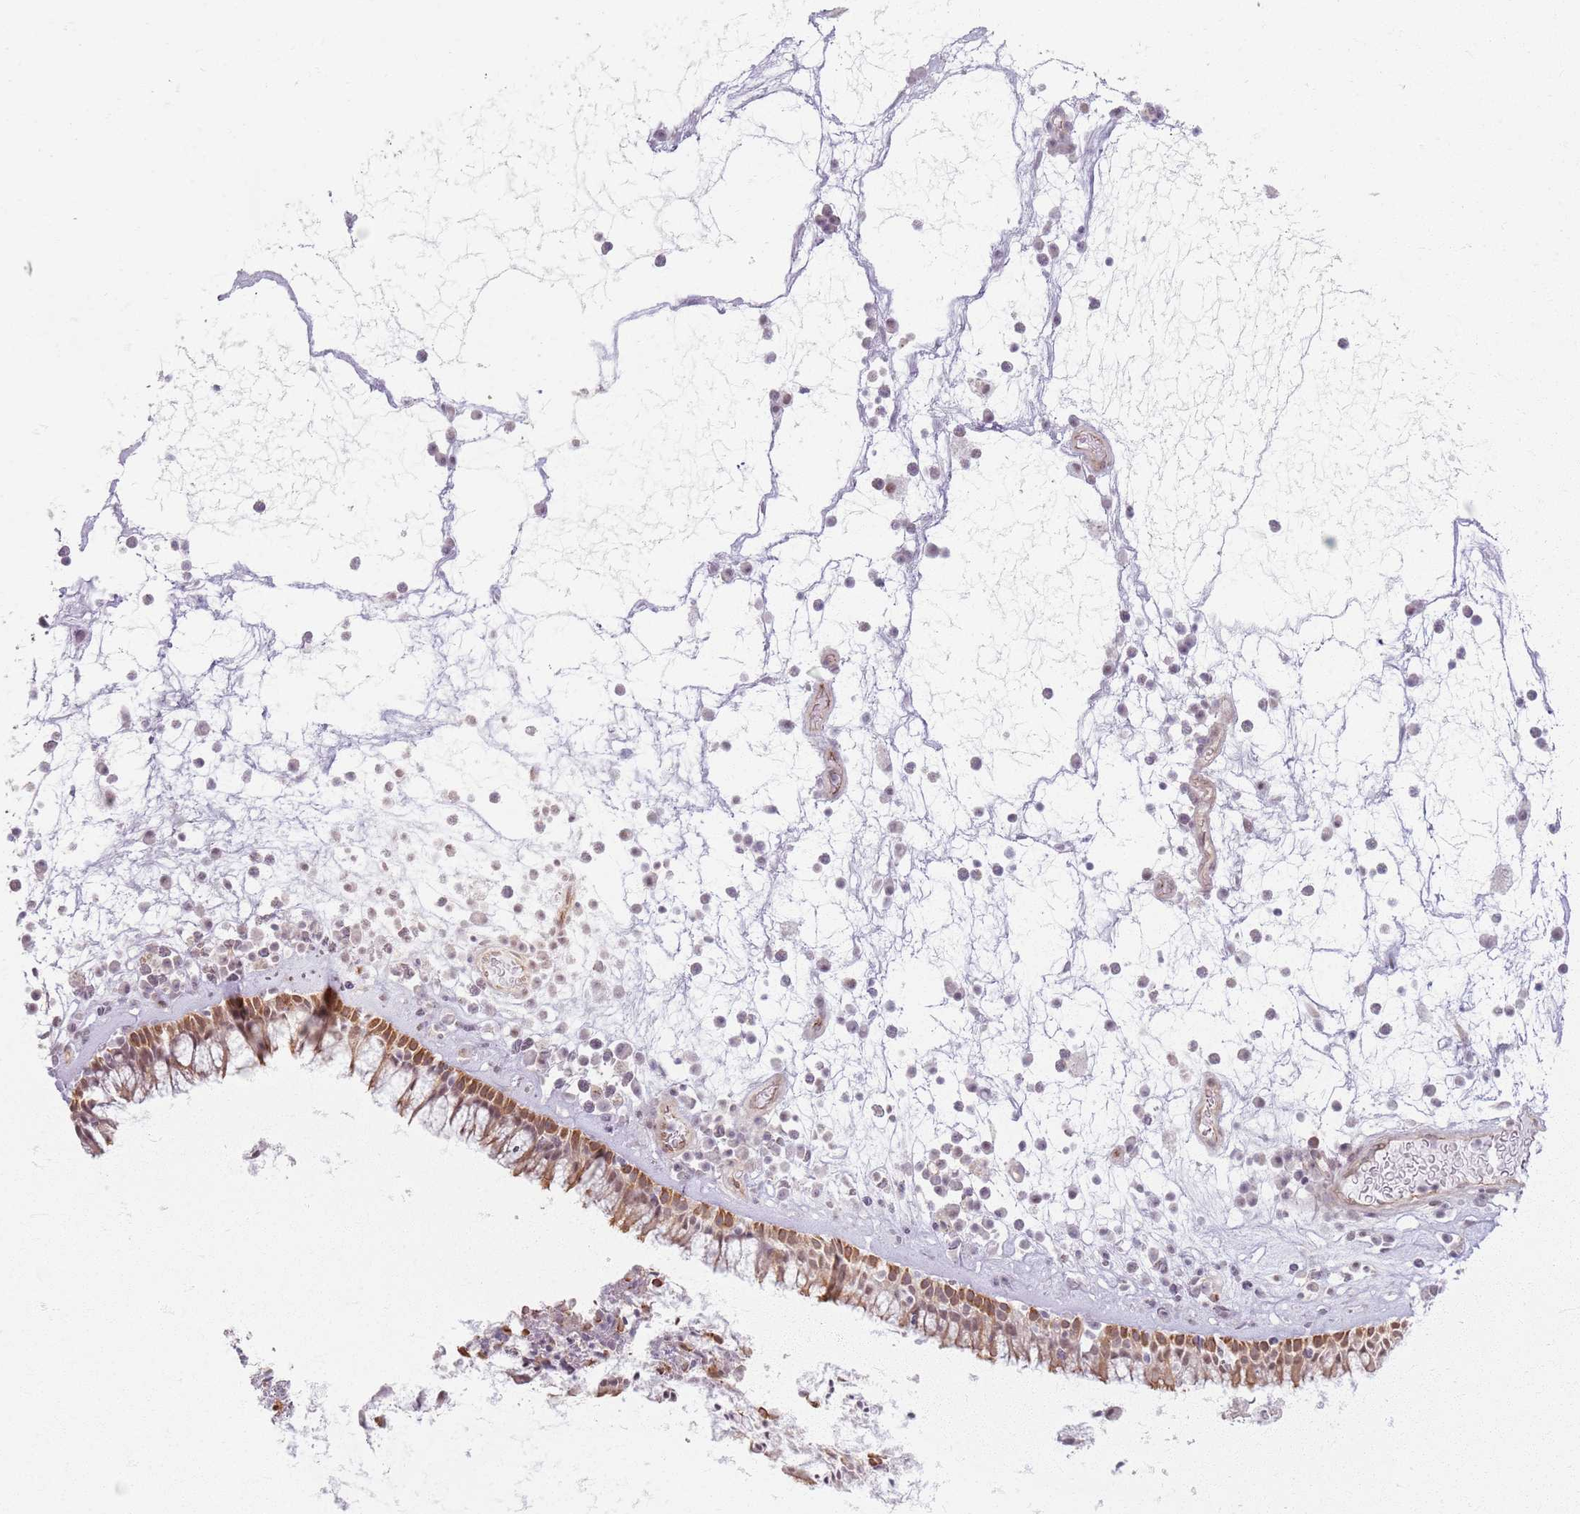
{"staining": {"intensity": "moderate", "quantity": ">75%", "location": "cytoplasmic/membranous"}, "tissue": "nasopharynx", "cell_type": "Respiratory epithelial cells", "image_type": "normal", "snomed": [{"axis": "morphology", "description": "Normal tissue, NOS"}, {"axis": "morphology", "description": "Inflammation, NOS"}, {"axis": "topography", "description": "Nasopharynx"}], "caption": "Protein staining displays moderate cytoplasmic/membranous positivity in approximately >75% of respiratory epithelial cells in unremarkable nasopharynx.", "gene": "KCNA5", "patient": {"sex": "male", "age": 70}}